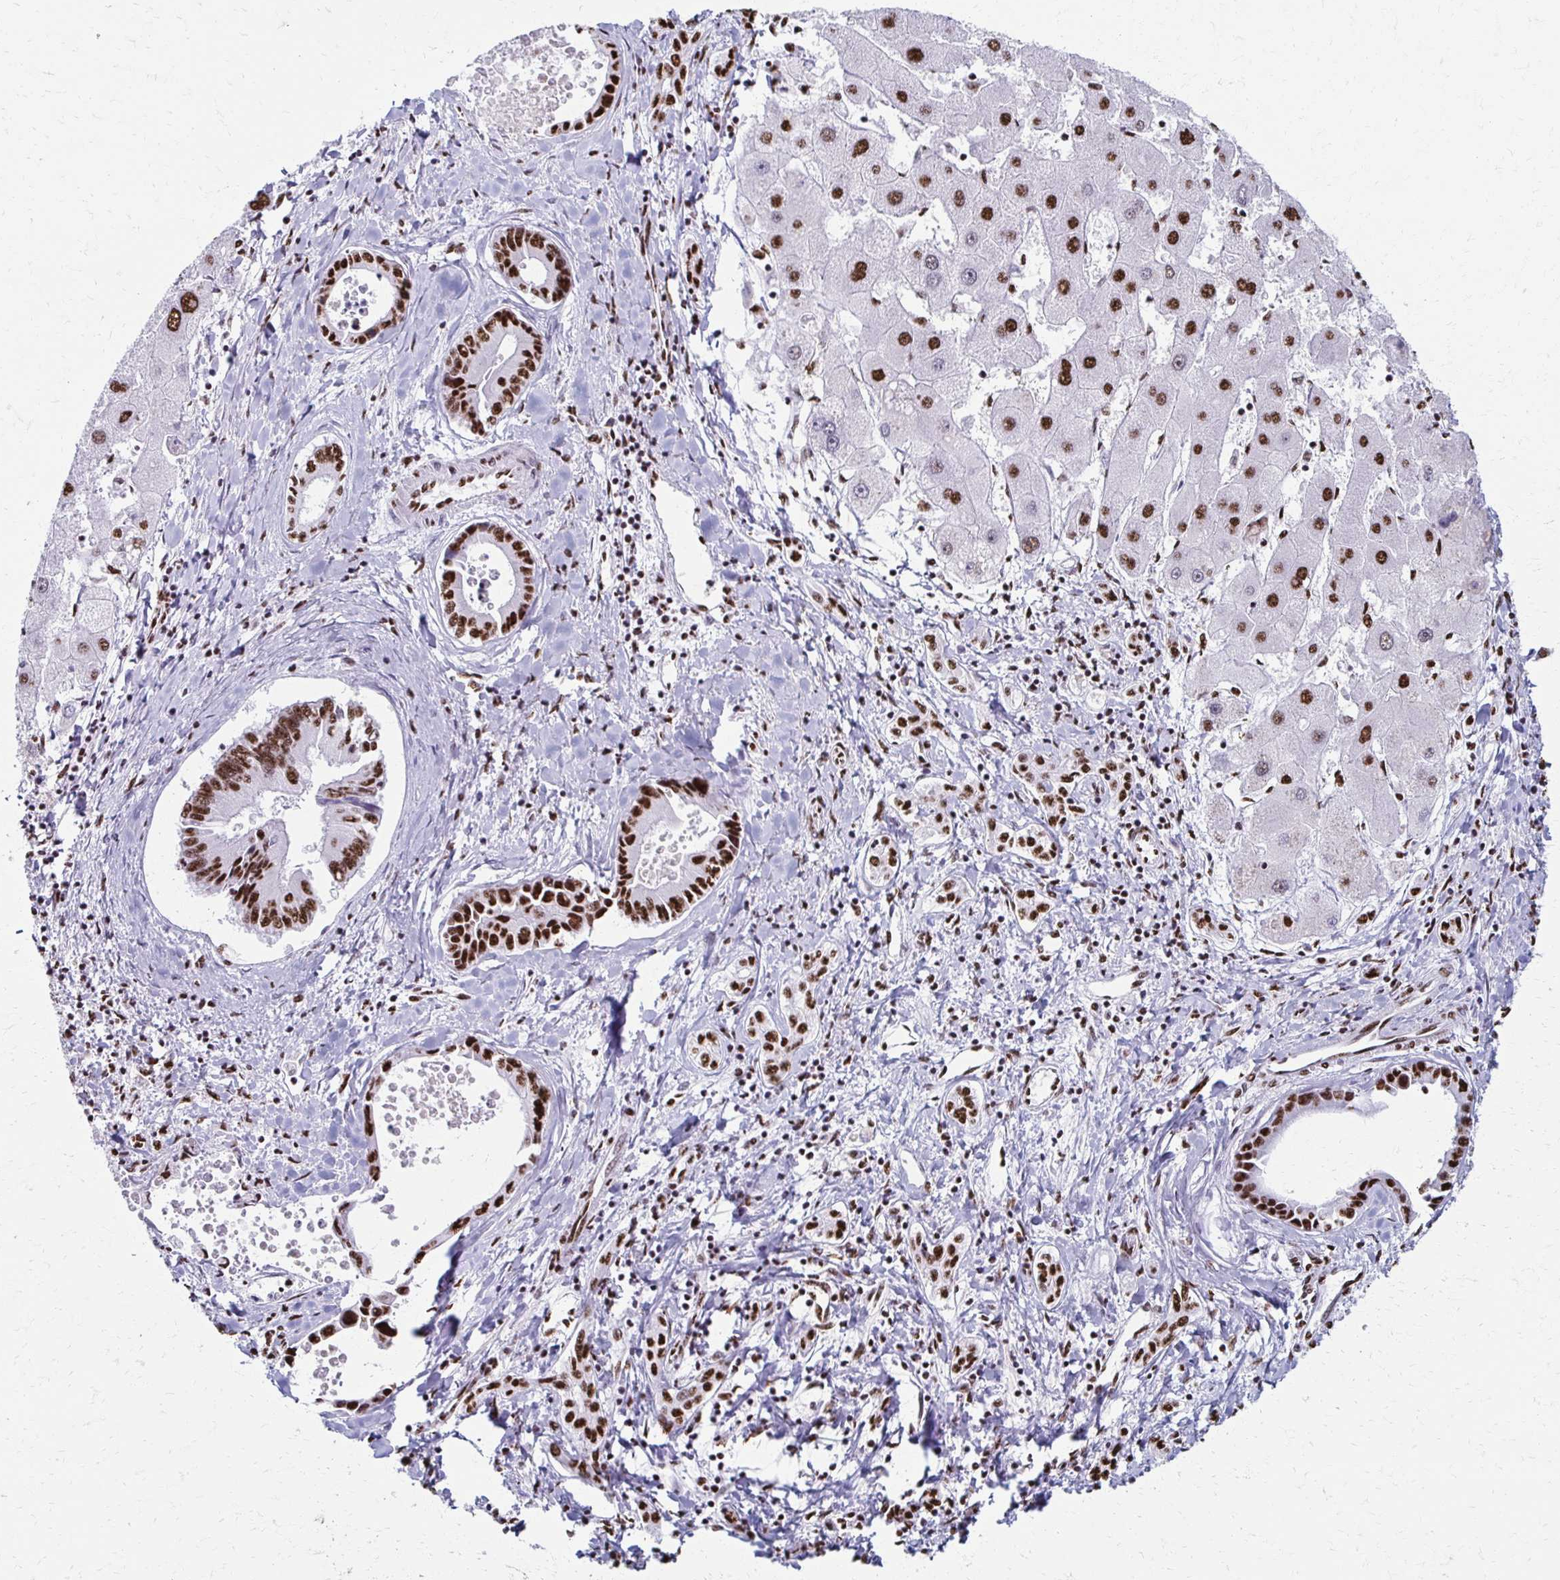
{"staining": {"intensity": "strong", "quantity": ">75%", "location": "nuclear"}, "tissue": "liver cancer", "cell_type": "Tumor cells", "image_type": "cancer", "snomed": [{"axis": "morphology", "description": "Cholangiocarcinoma"}, {"axis": "topography", "description": "Liver"}], "caption": "This is an image of immunohistochemistry staining of liver cholangiocarcinoma, which shows strong expression in the nuclear of tumor cells.", "gene": "NONO", "patient": {"sex": "male", "age": 66}}